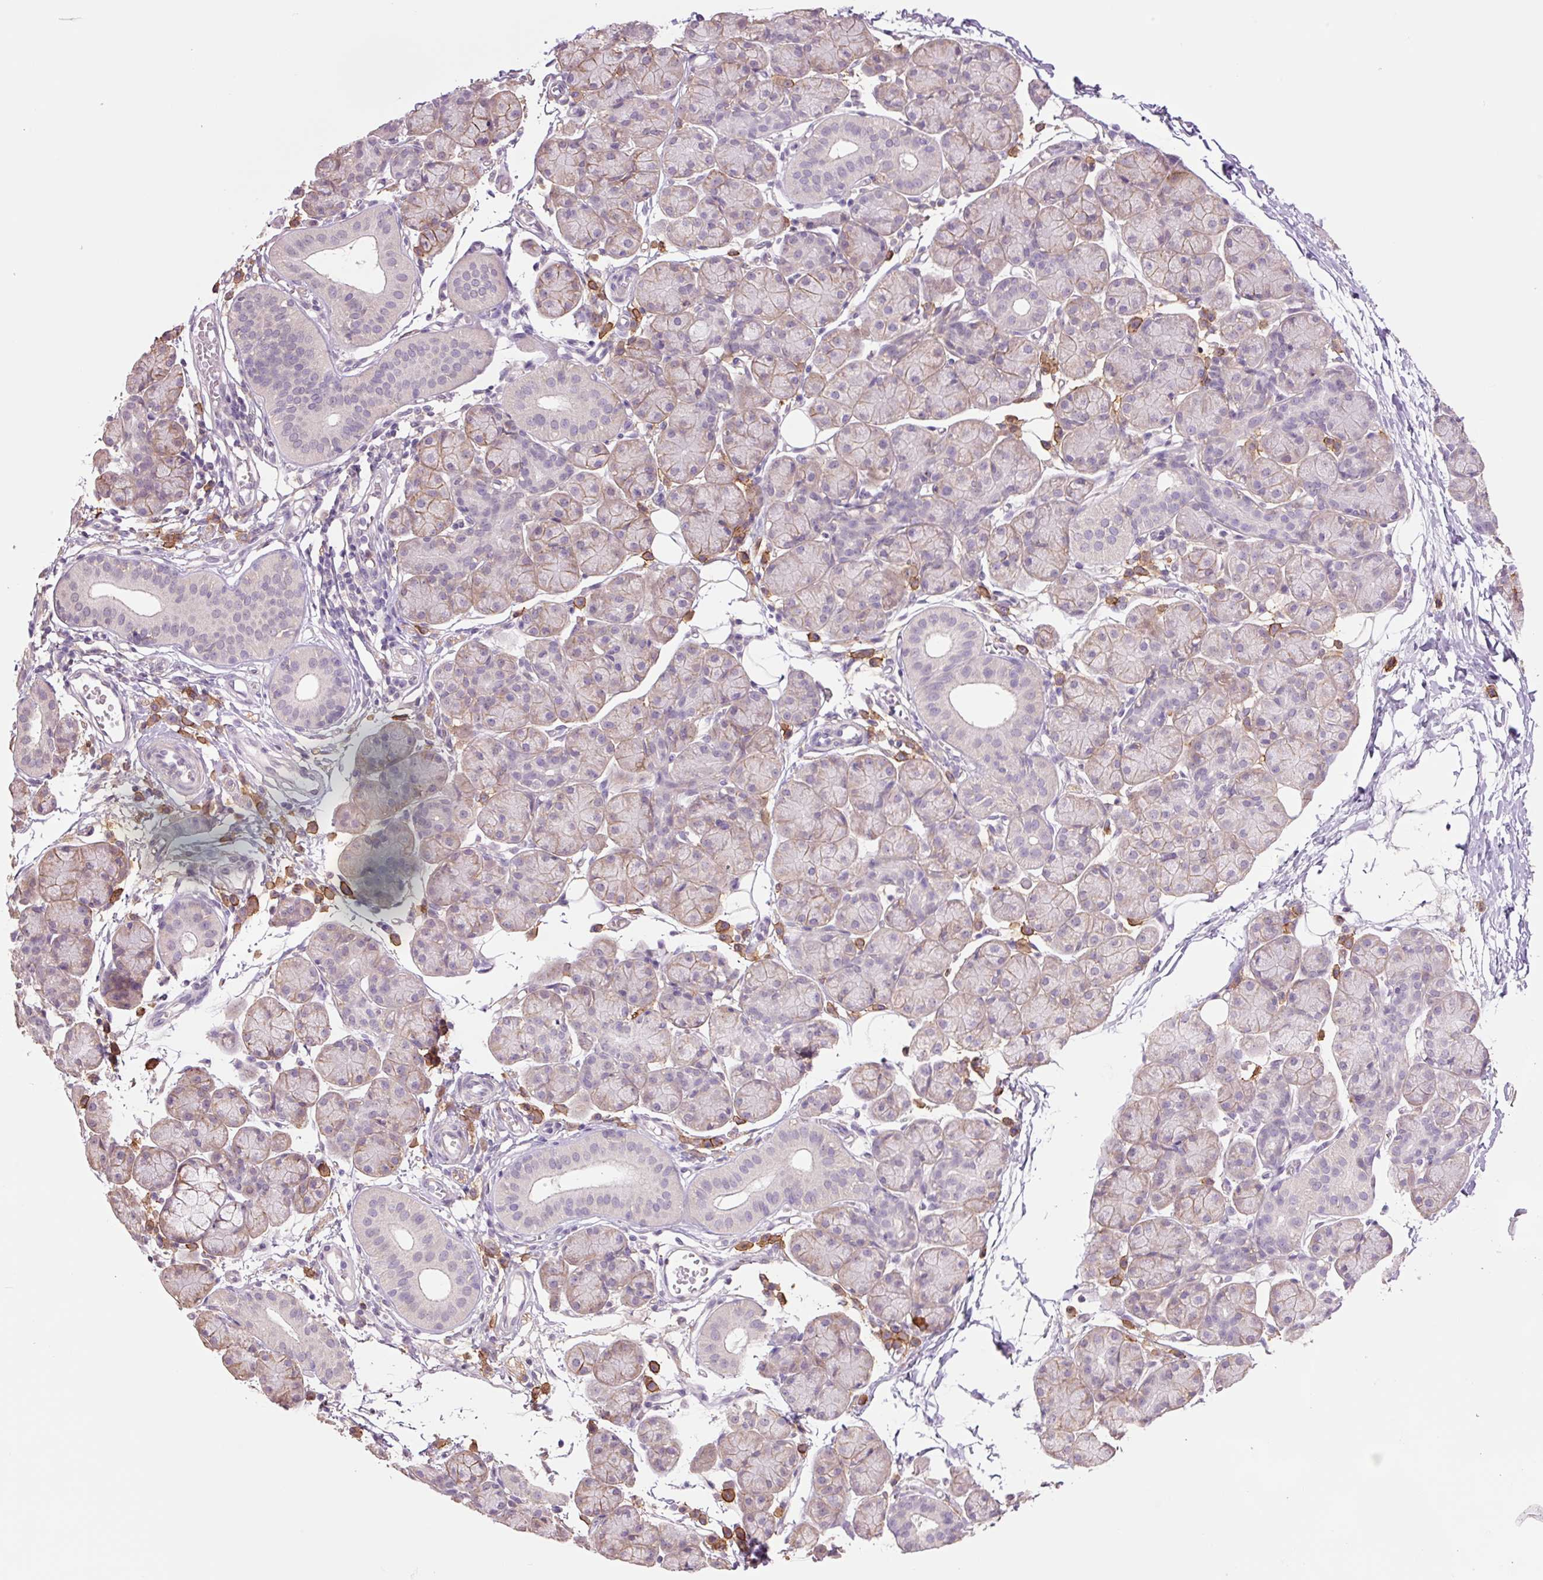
{"staining": {"intensity": "moderate", "quantity": "<25%", "location": "cytoplasmic/membranous"}, "tissue": "salivary gland", "cell_type": "Glandular cells", "image_type": "normal", "snomed": [{"axis": "morphology", "description": "Normal tissue, NOS"}, {"axis": "morphology", "description": "Inflammation, NOS"}, {"axis": "topography", "description": "Lymph node"}, {"axis": "topography", "description": "Salivary gland"}], "caption": "The photomicrograph shows immunohistochemical staining of benign salivary gland. There is moderate cytoplasmic/membranous staining is identified in approximately <25% of glandular cells.", "gene": "SLC1A4", "patient": {"sex": "male", "age": 3}}